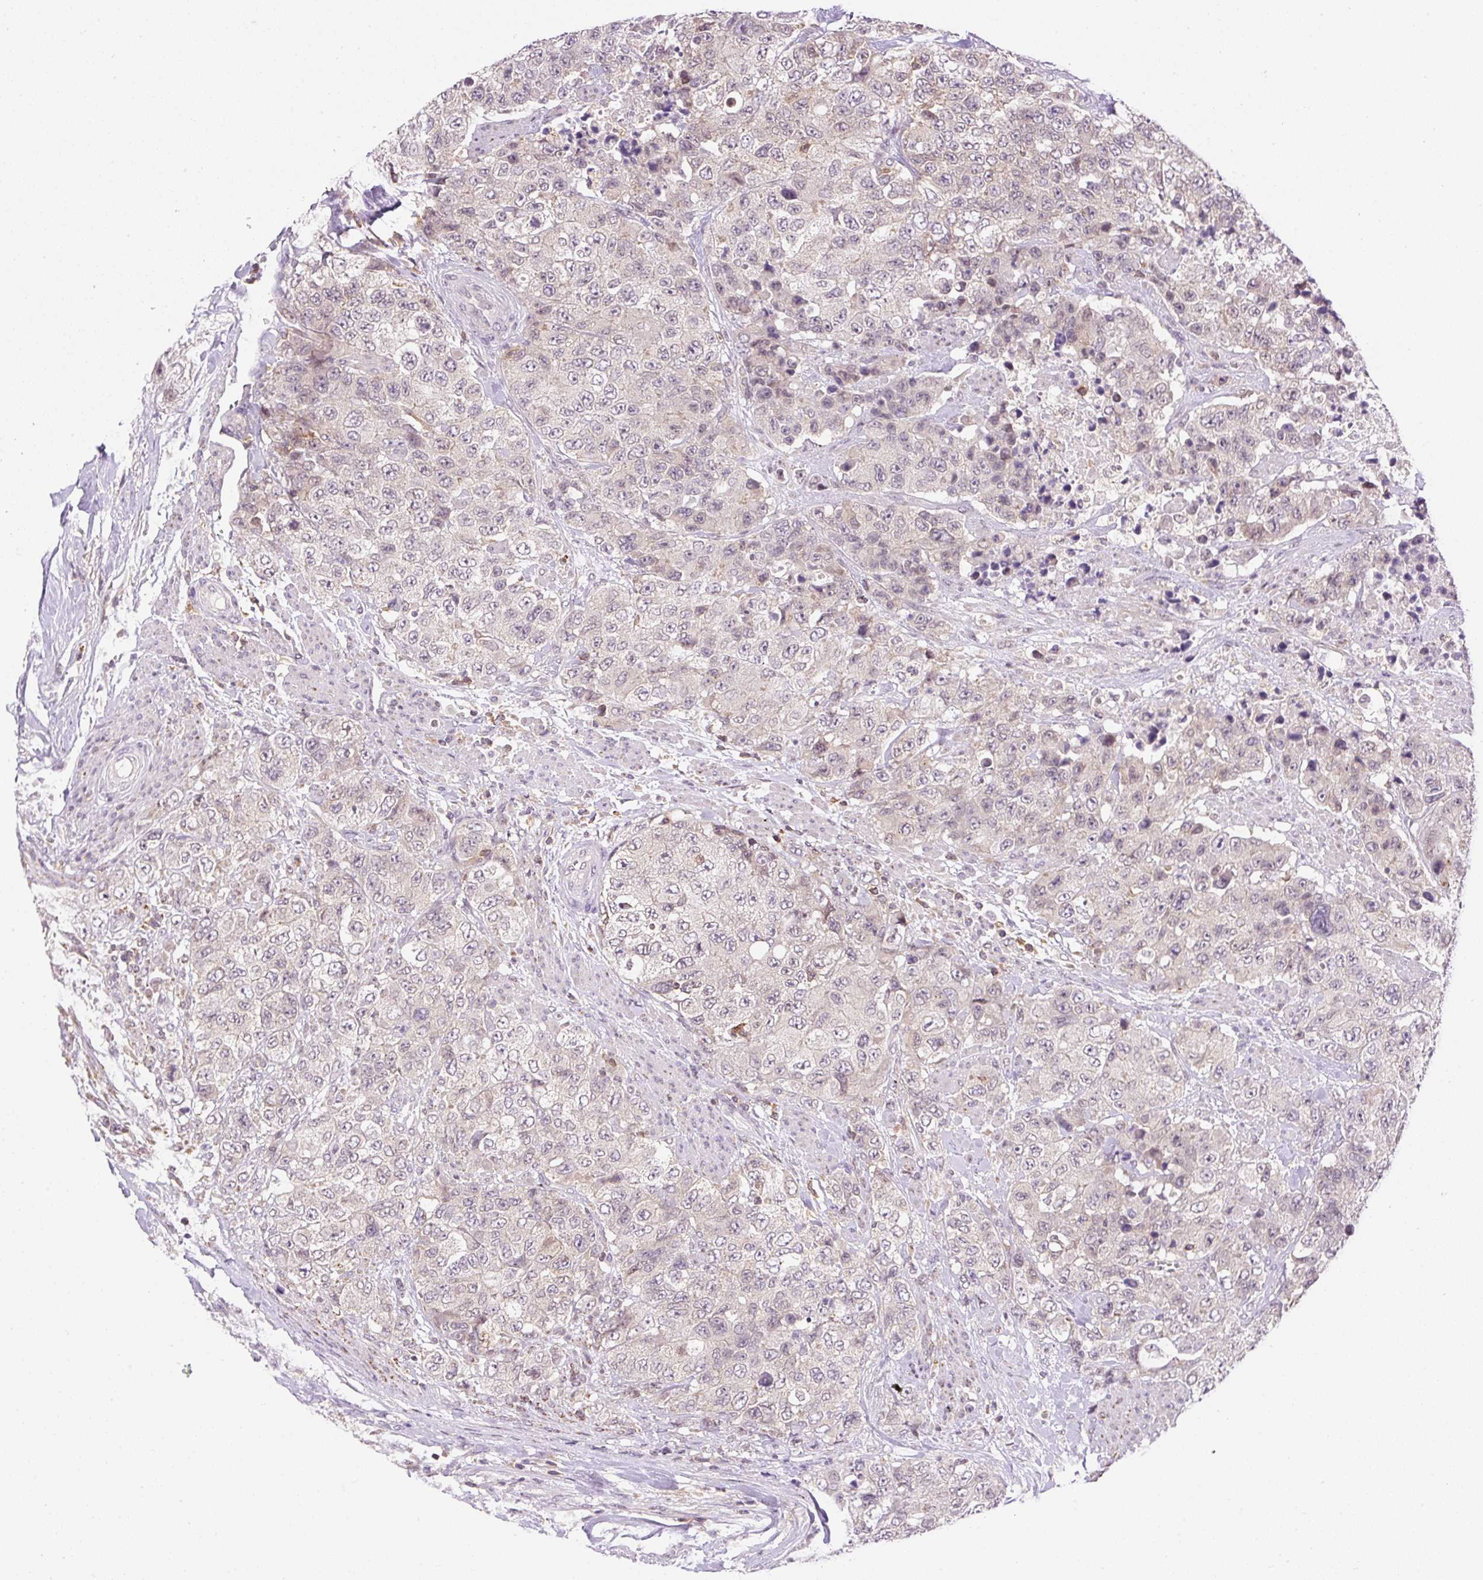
{"staining": {"intensity": "weak", "quantity": "<25%", "location": "nuclear"}, "tissue": "urothelial cancer", "cell_type": "Tumor cells", "image_type": "cancer", "snomed": [{"axis": "morphology", "description": "Urothelial carcinoma, High grade"}, {"axis": "topography", "description": "Urinary bladder"}], "caption": "The immunohistochemistry (IHC) histopathology image has no significant positivity in tumor cells of high-grade urothelial carcinoma tissue.", "gene": "CARD11", "patient": {"sex": "female", "age": 78}}